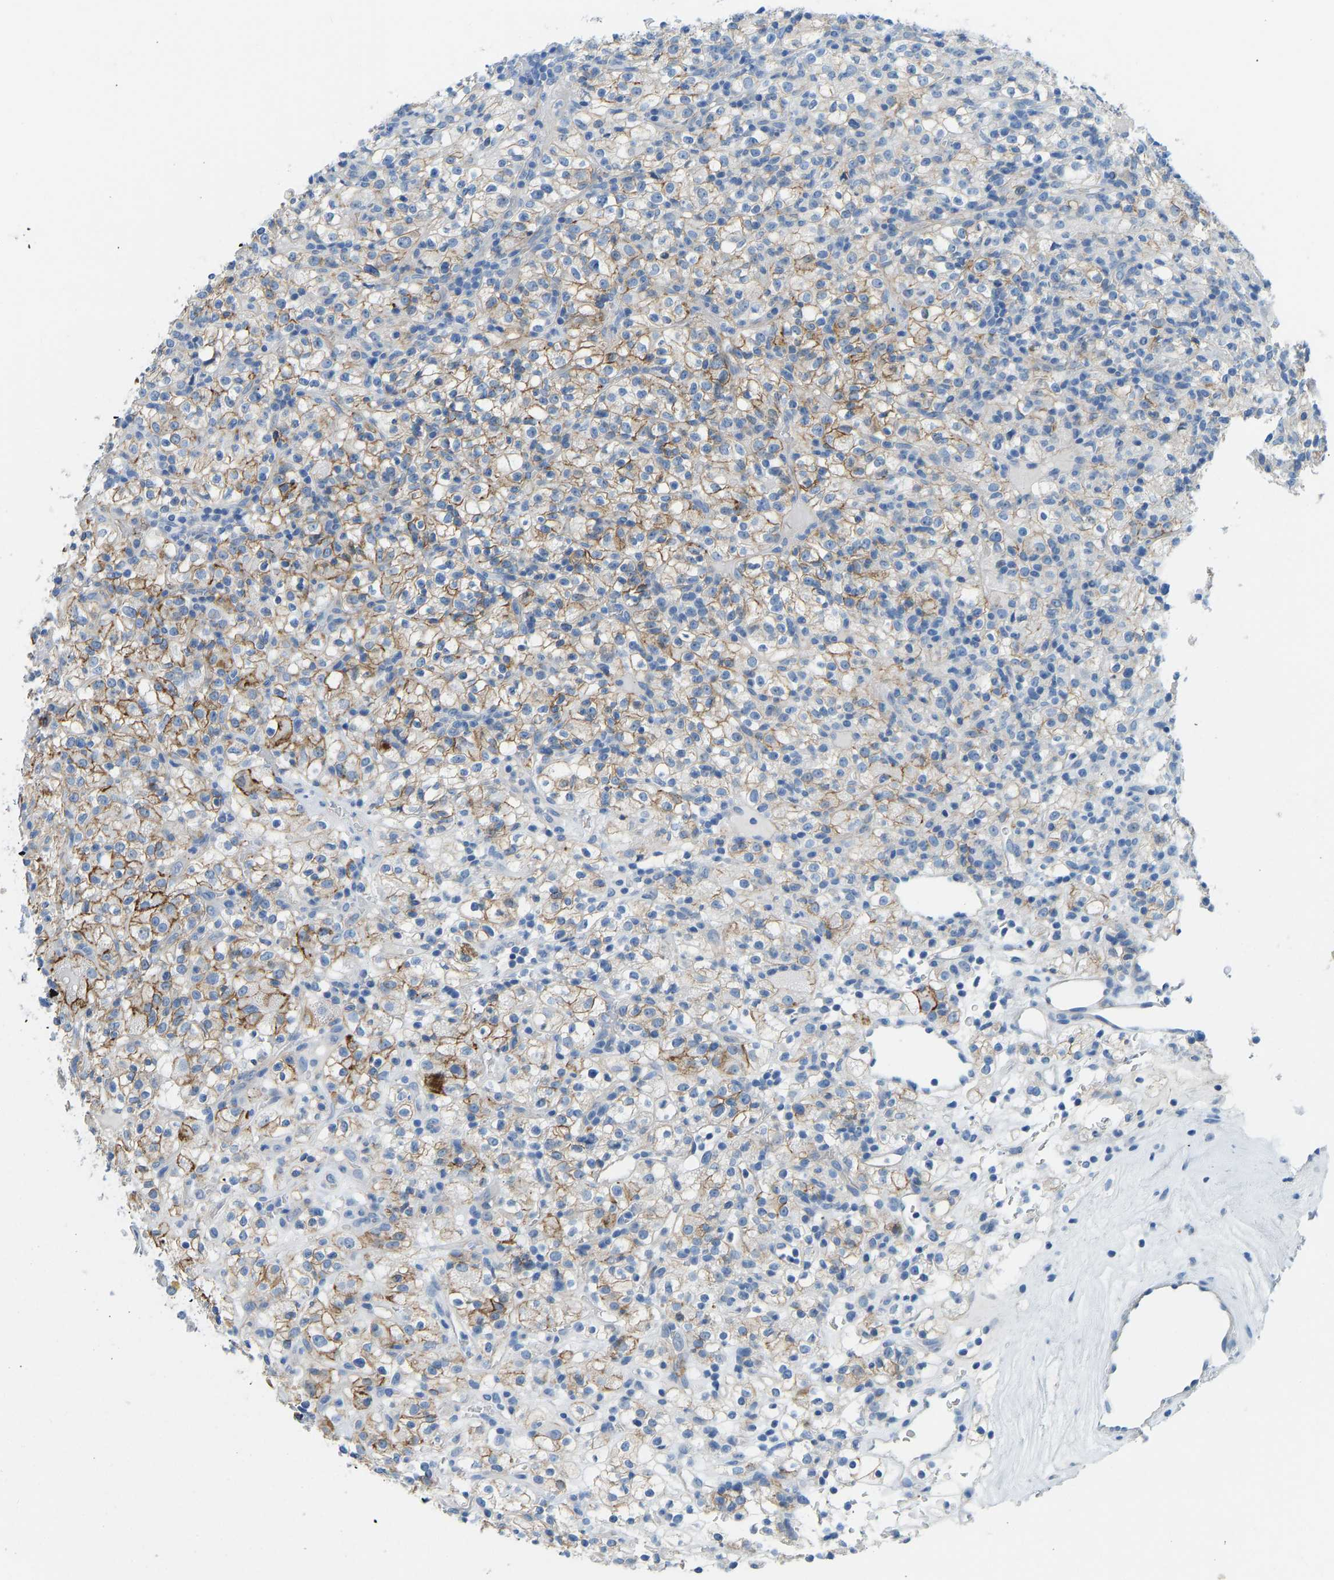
{"staining": {"intensity": "moderate", "quantity": ">75%", "location": "cytoplasmic/membranous"}, "tissue": "renal cancer", "cell_type": "Tumor cells", "image_type": "cancer", "snomed": [{"axis": "morphology", "description": "Normal tissue, NOS"}, {"axis": "morphology", "description": "Adenocarcinoma, NOS"}, {"axis": "topography", "description": "Kidney"}], "caption": "Renal cancer (adenocarcinoma) stained with a brown dye displays moderate cytoplasmic/membranous positive staining in approximately >75% of tumor cells.", "gene": "ATP1A1", "patient": {"sex": "female", "age": 72}}